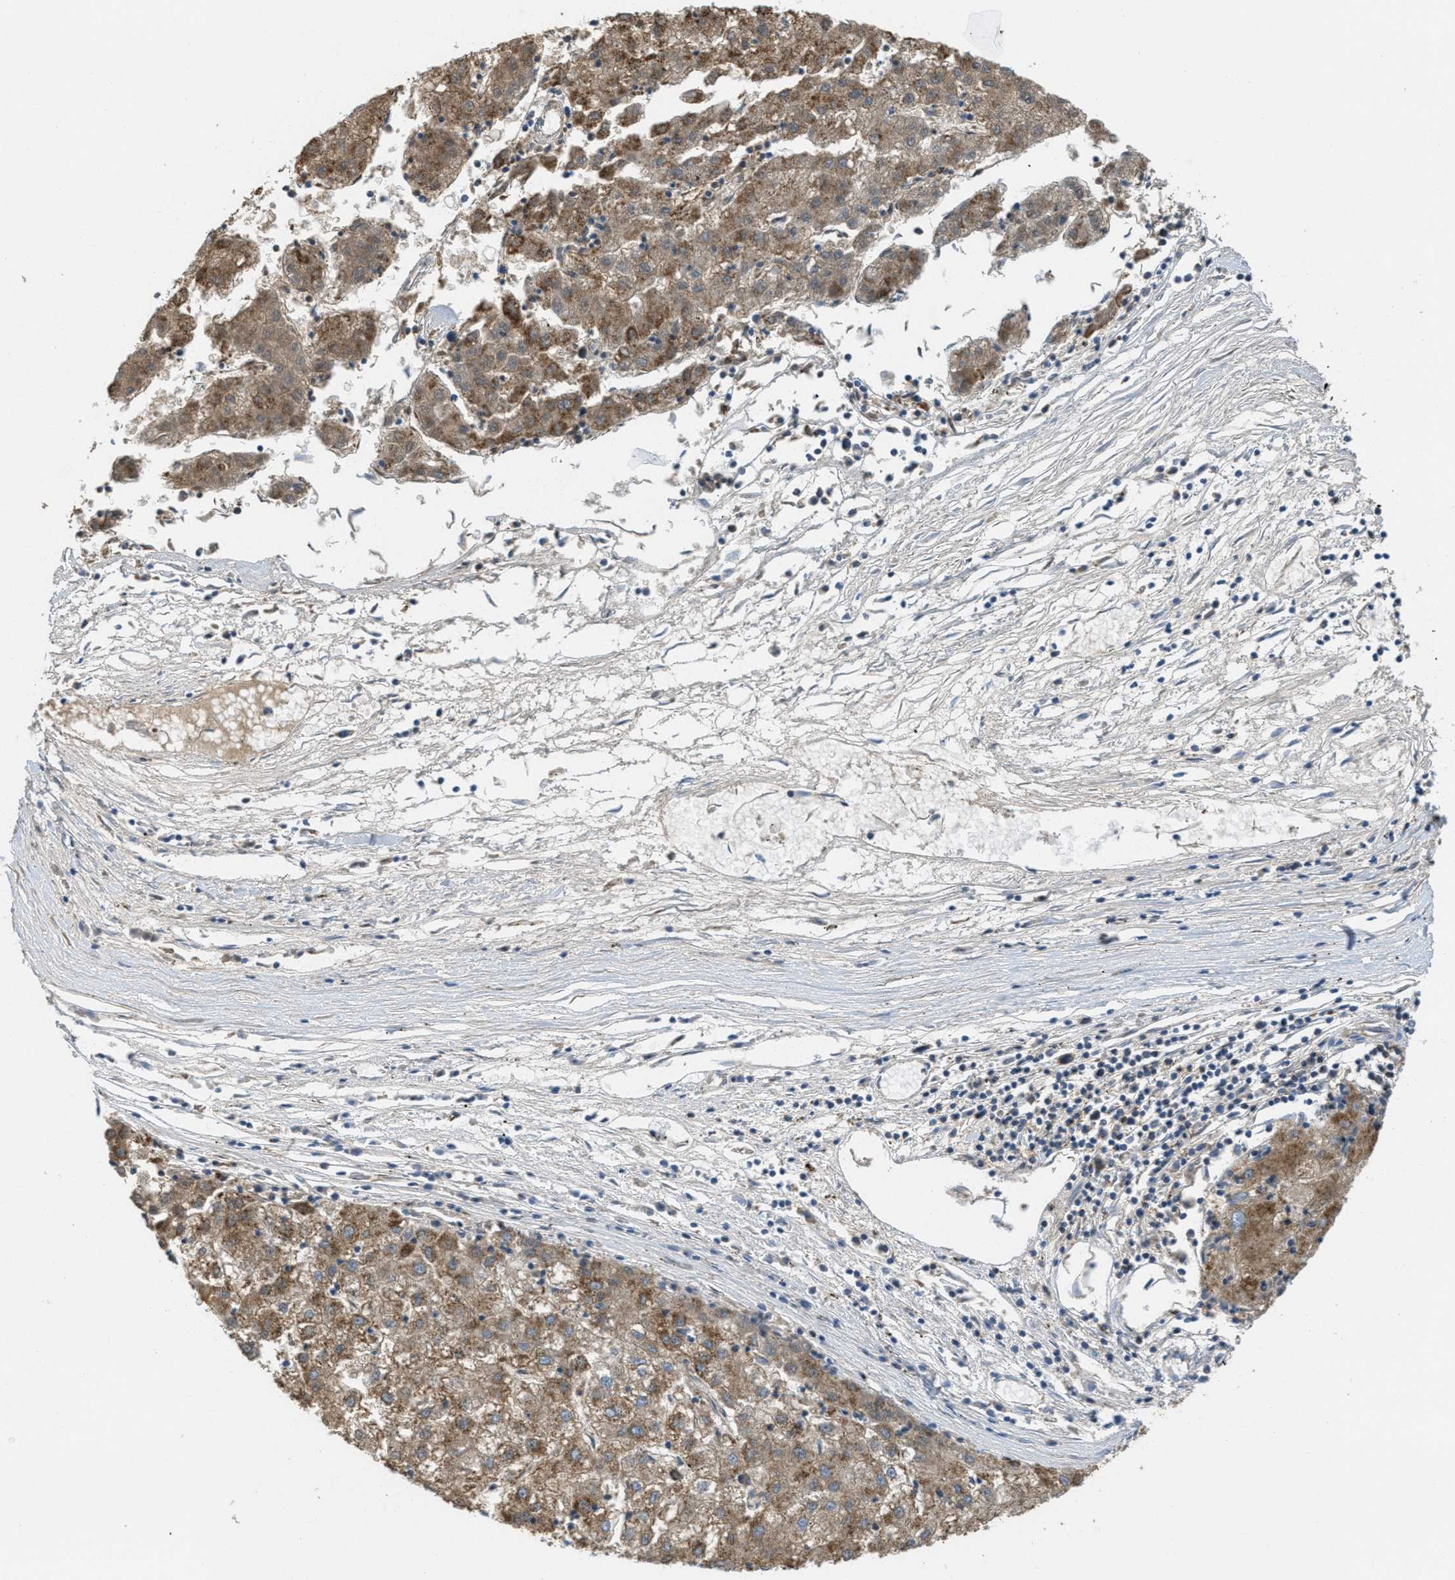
{"staining": {"intensity": "strong", "quantity": ">75%", "location": "cytoplasmic/membranous"}, "tissue": "liver cancer", "cell_type": "Tumor cells", "image_type": "cancer", "snomed": [{"axis": "morphology", "description": "Carcinoma, Hepatocellular, NOS"}, {"axis": "topography", "description": "Liver"}], "caption": "Liver cancer stained for a protein (brown) displays strong cytoplasmic/membranous positive positivity in about >75% of tumor cells.", "gene": "BTN3A1", "patient": {"sex": "male", "age": 72}}